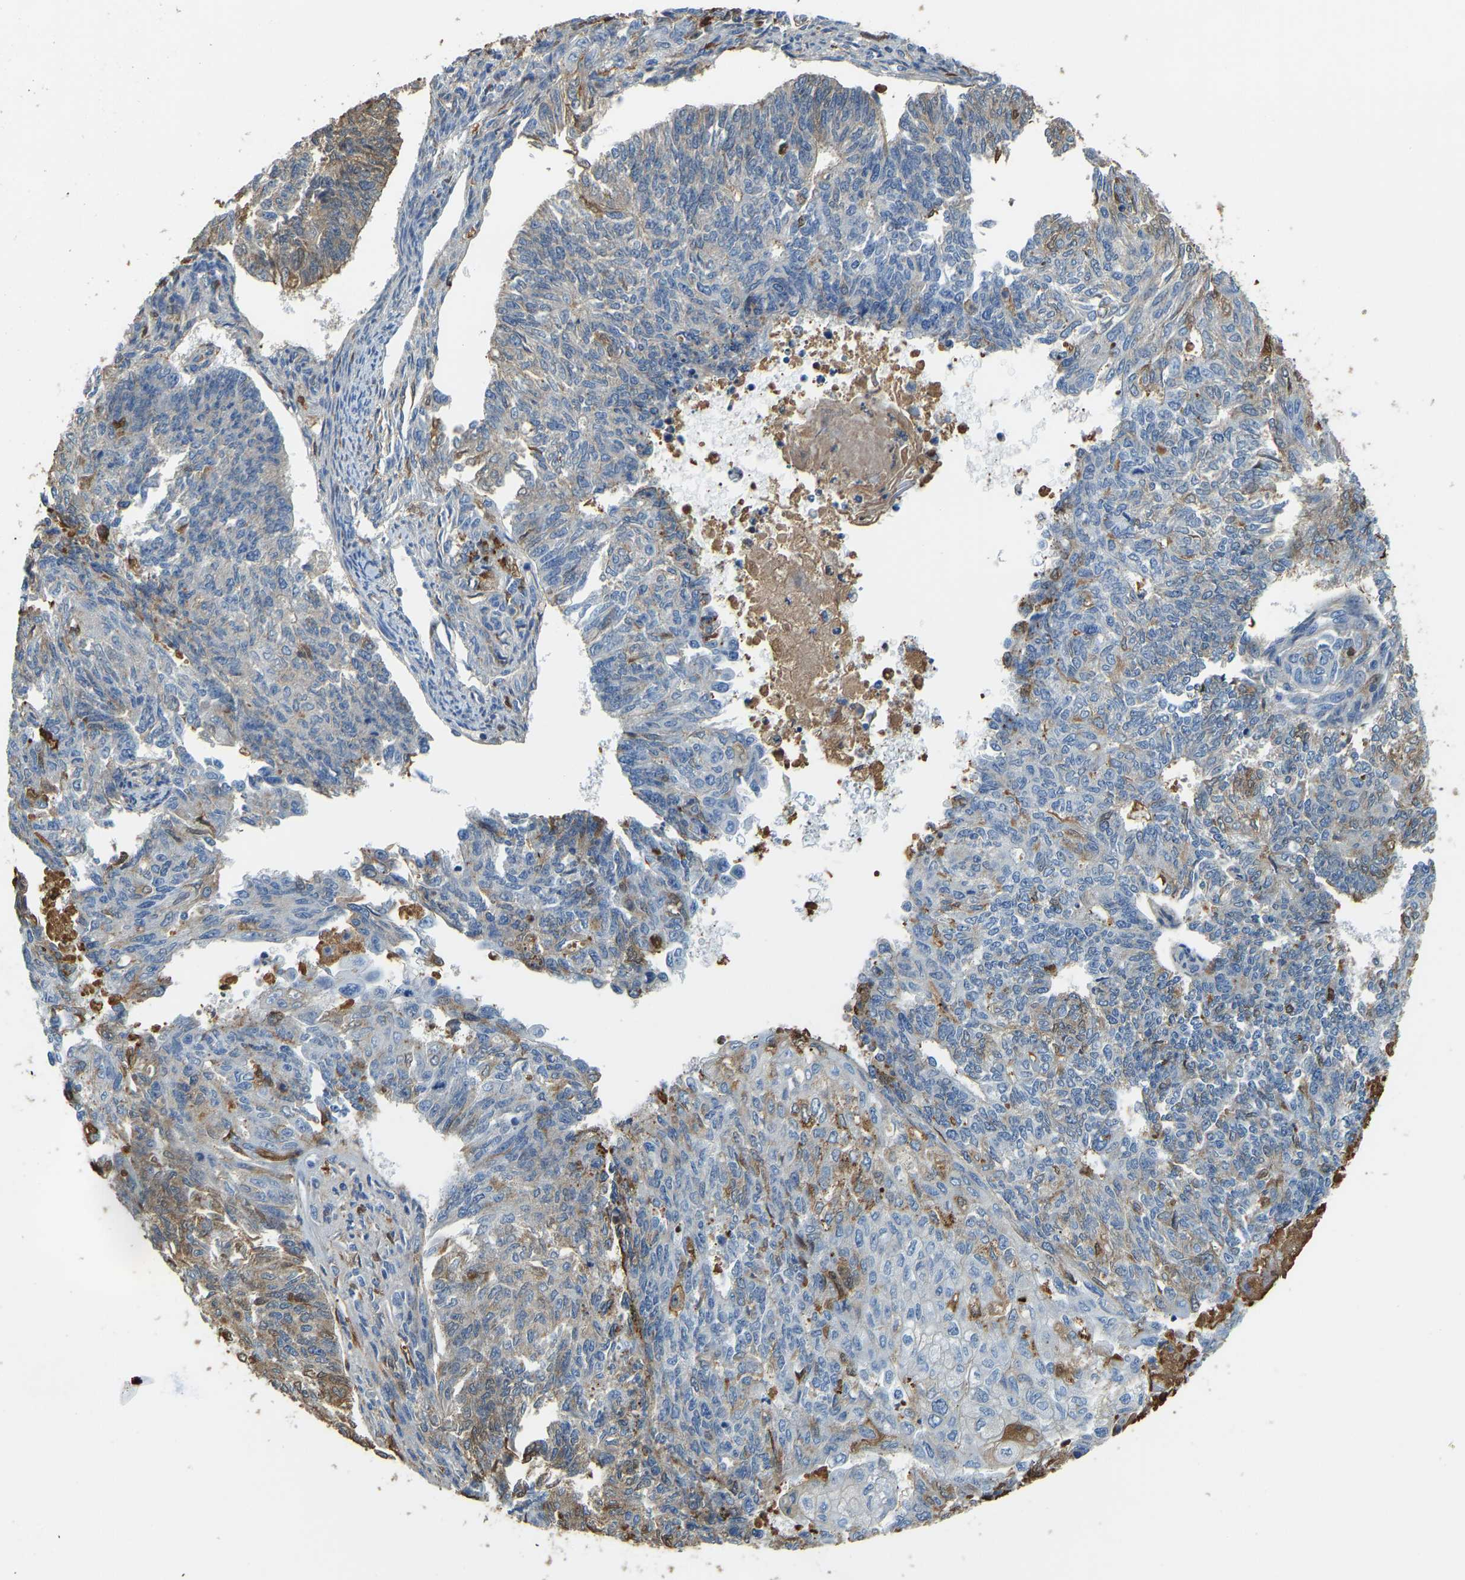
{"staining": {"intensity": "negative", "quantity": "none", "location": "none"}, "tissue": "endometrial cancer", "cell_type": "Tumor cells", "image_type": "cancer", "snomed": [{"axis": "morphology", "description": "Adenocarcinoma, NOS"}, {"axis": "topography", "description": "Endometrium"}], "caption": "This is an immunohistochemistry histopathology image of human endometrial cancer. There is no positivity in tumor cells.", "gene": "THBS4", "patient": {"sex": "female", "age": 32}}